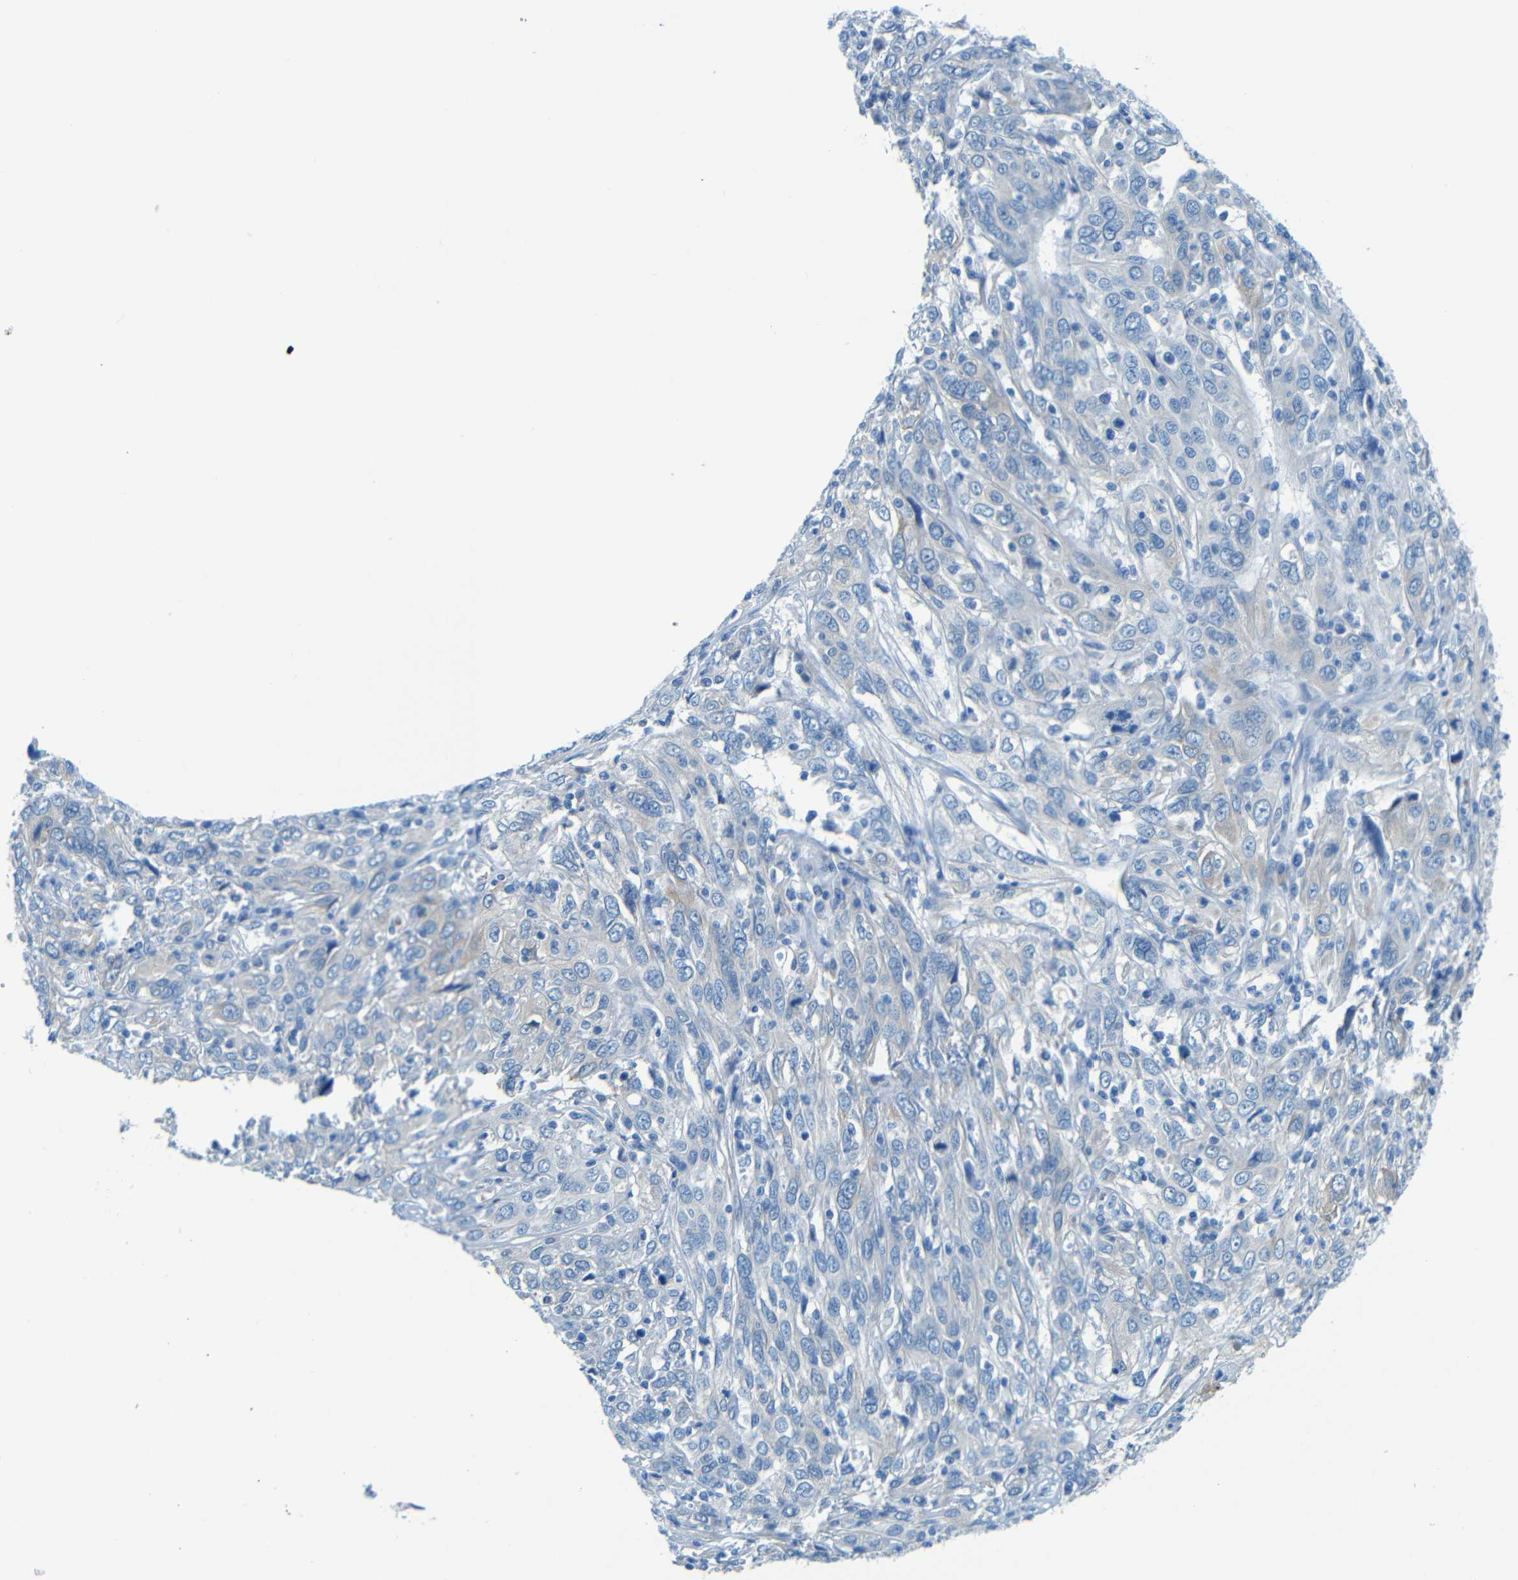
{"staining": {"intensity": "negative", "quantity": "none", "location": "none"}, "tissue": "cervical cancer", "cell_type": "Tumor cells", "image_type": "cancer", "snomed": [{"axis": "morphology", "description": "Squamous cell carcinoma, NOS"}, {"axis": "topography", "description": "Cervix"}], "caption": "Immunohistochemical staining of cervical cancer (squamous cell carcinoma) demonstrates no significant positivity in tumor cells.", "gene": "MAP2", "patient": {"sex": "female", "age": 46}}